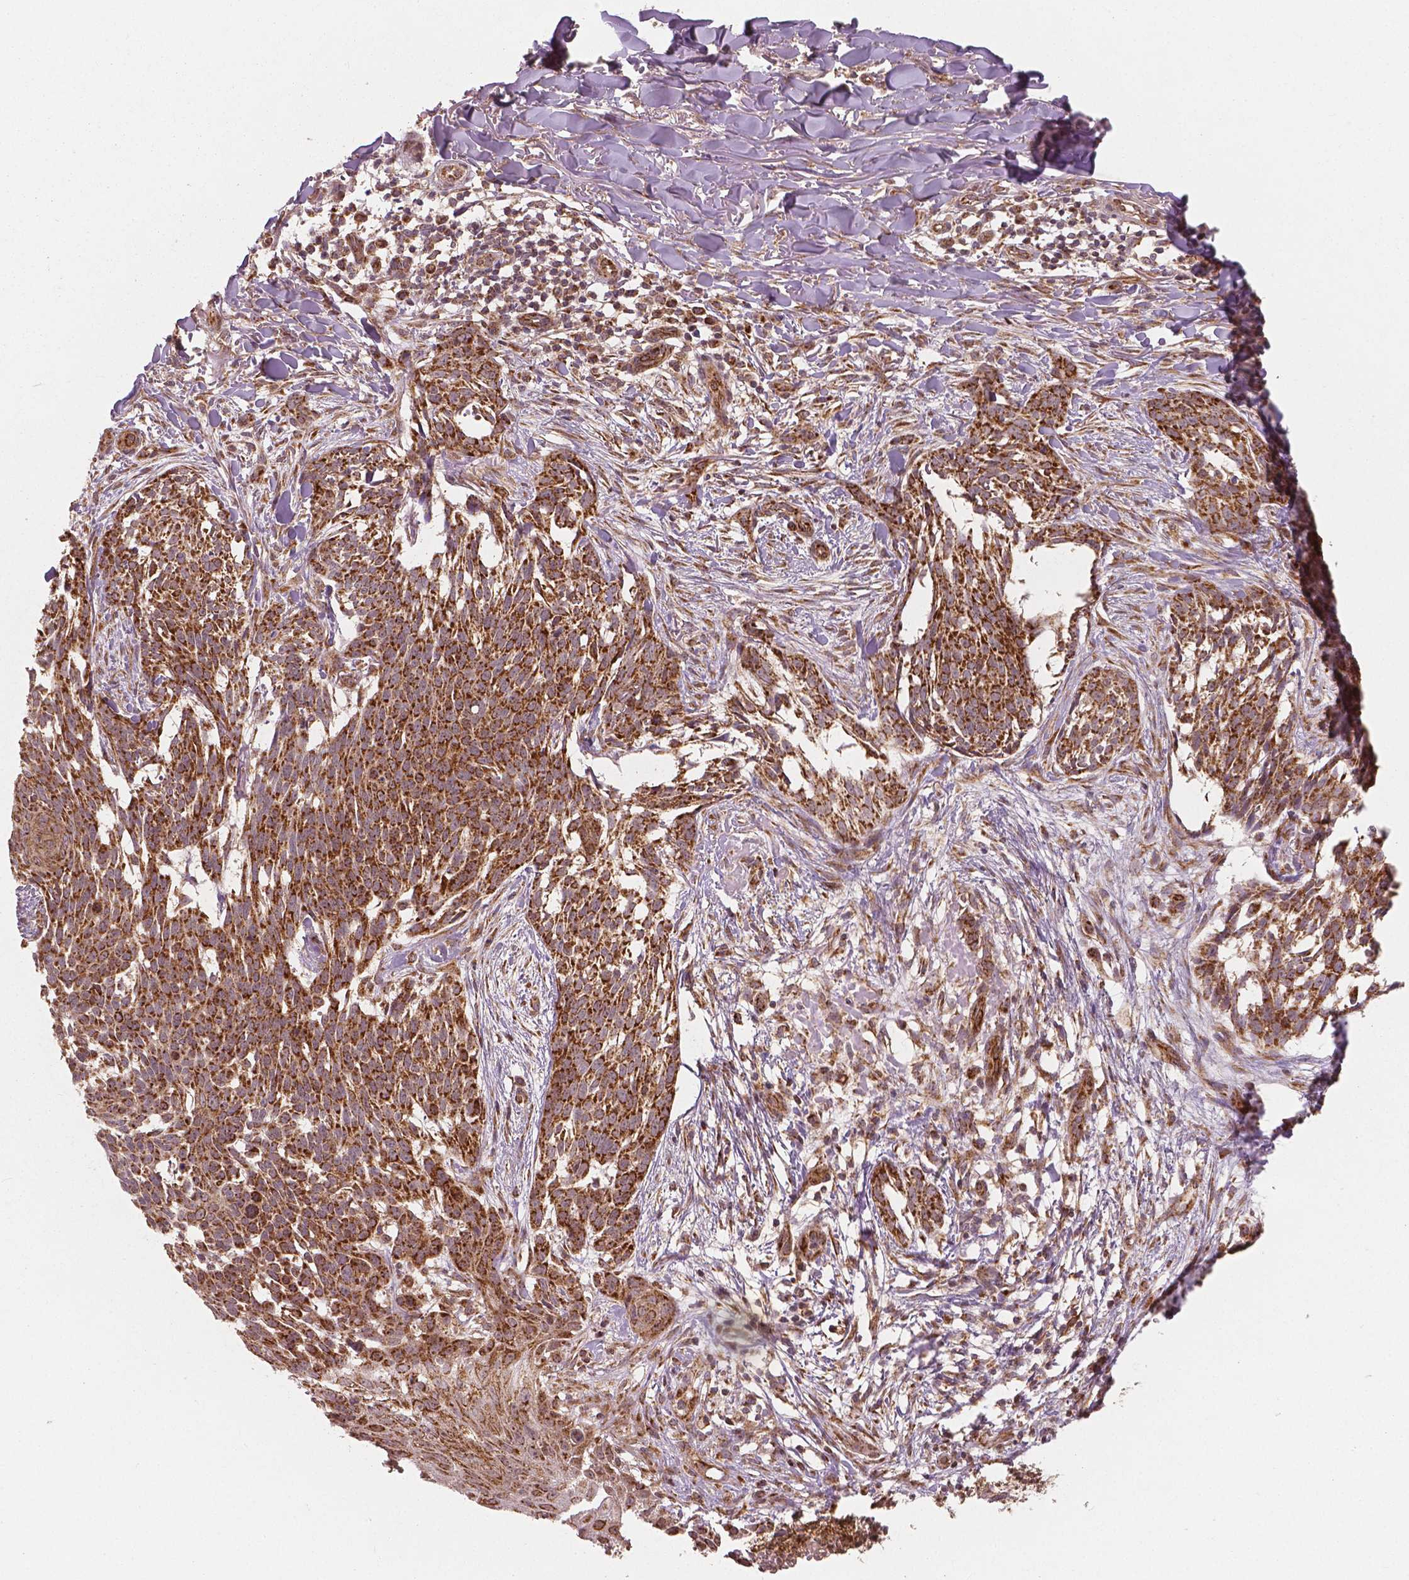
{"staining": {"intensity": "strong", "quantity": ">75%", "location": "cytoplasmic/membranous"}, "tissue": "skin cancer", "cell_type": "Tumor cells", "image_type": "cancer", "snomed": [{"axis": "morphology", "description": "Basal cell carcinoma"}, {"axis": "topography", "description": "Skin"}], "caption": "A brown stain highlights strong cytoplasmic/membranous staining of a protein in human skin cancer (basal cell carcinoma) tumor cells.", "gene": "PGAM5", "patient": {"sex": "male", "age": 88}}